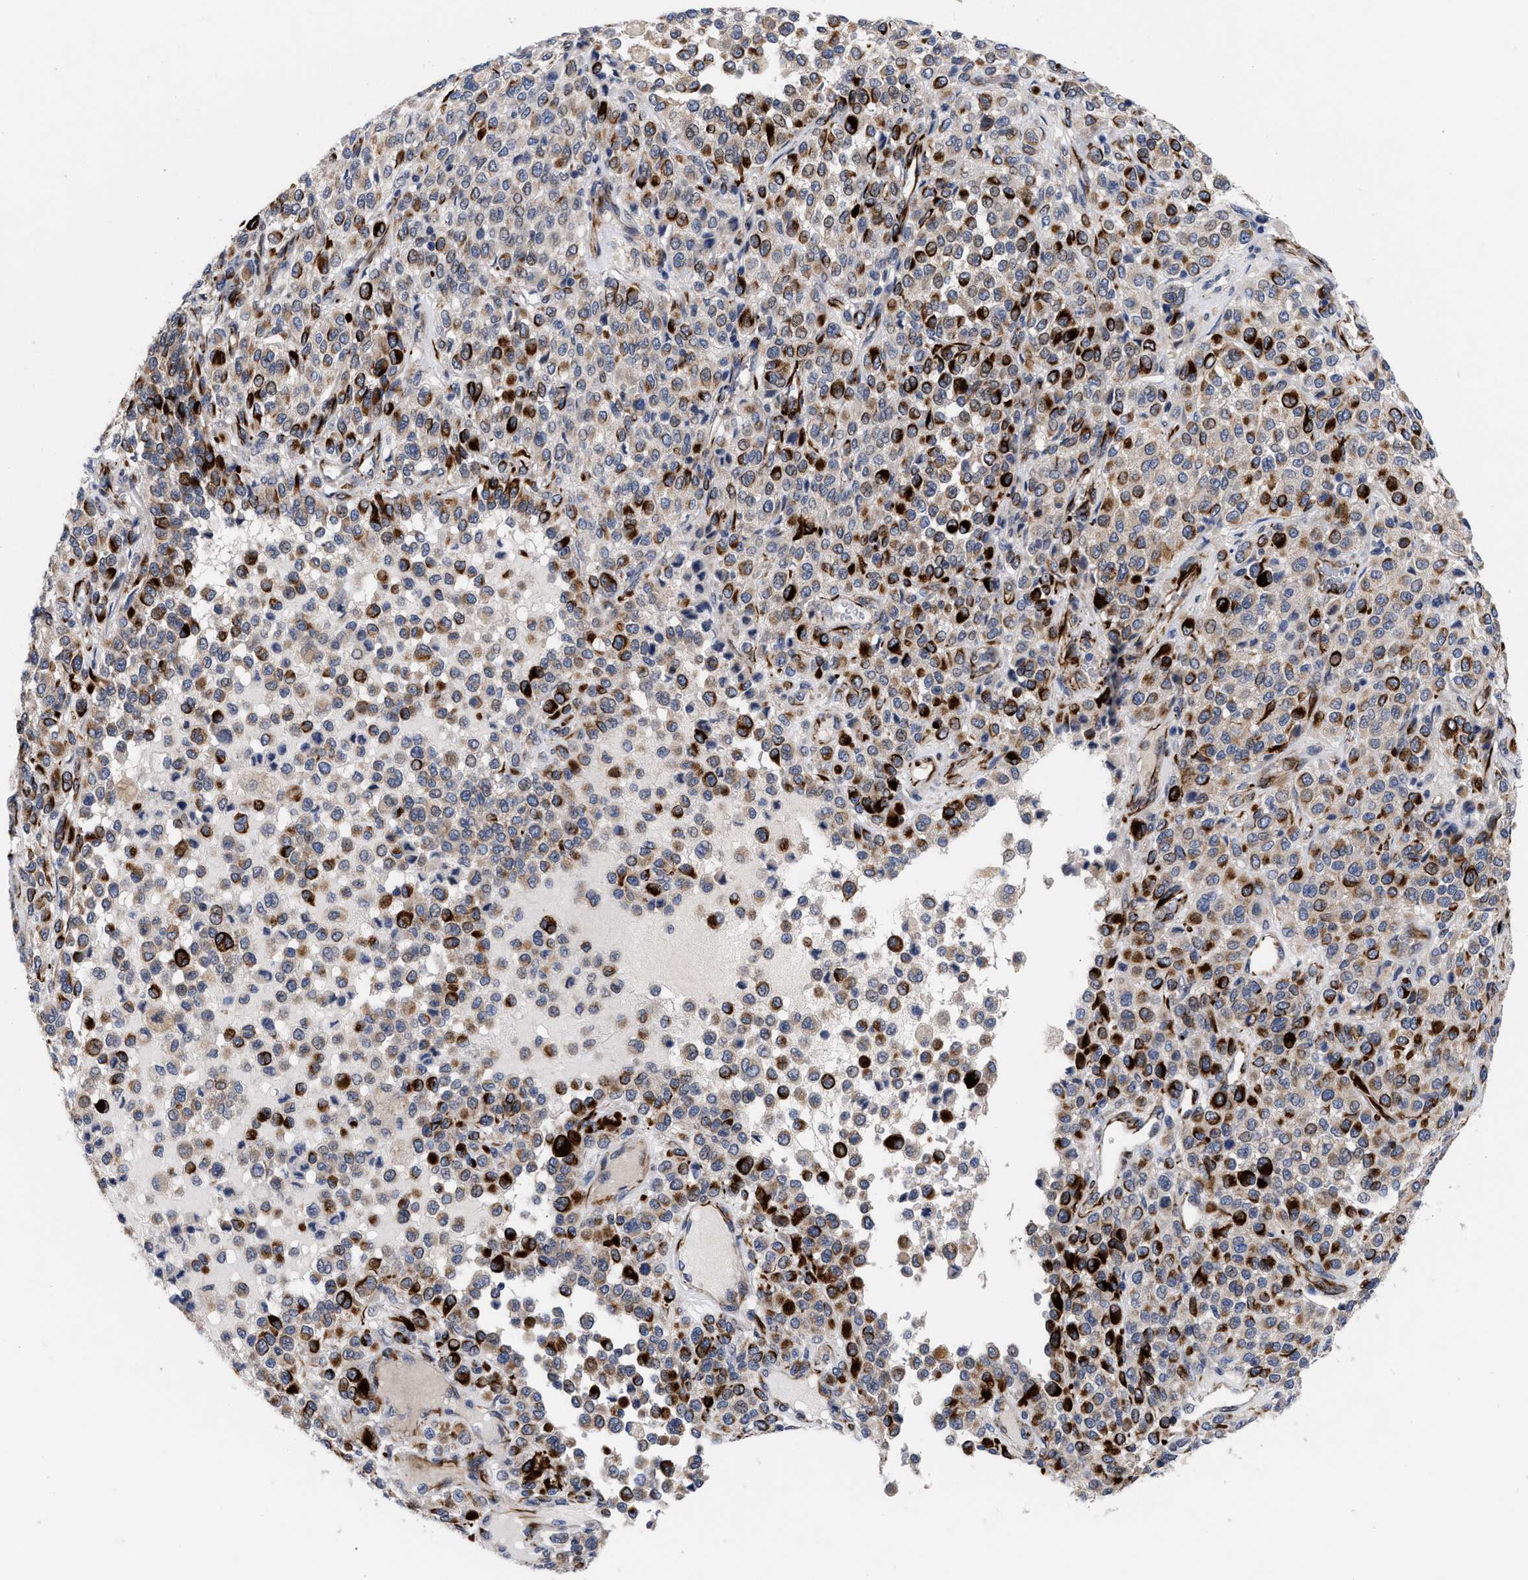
{"staining": {"intensity": "moderate", "quantity": "<25%", "location": "cytoplasmic/membranous"}, "tissue": "melanoma", "cell_type": "Tumor cells", "image_type": "cancer", "snomed": [{"axis": "morphology", "description": "Malignant melanoma, Metastatic site"}, {"axis": "topography", "description": "Pancreas"}], "caption": "Immunohistochemical staining of melanoma reveals low levels of moderate cytoplasmic/membranous staining in about <25% of tumor cells.", "gene": "CCN5", "patient": {"sex": "female", "age": 30}}